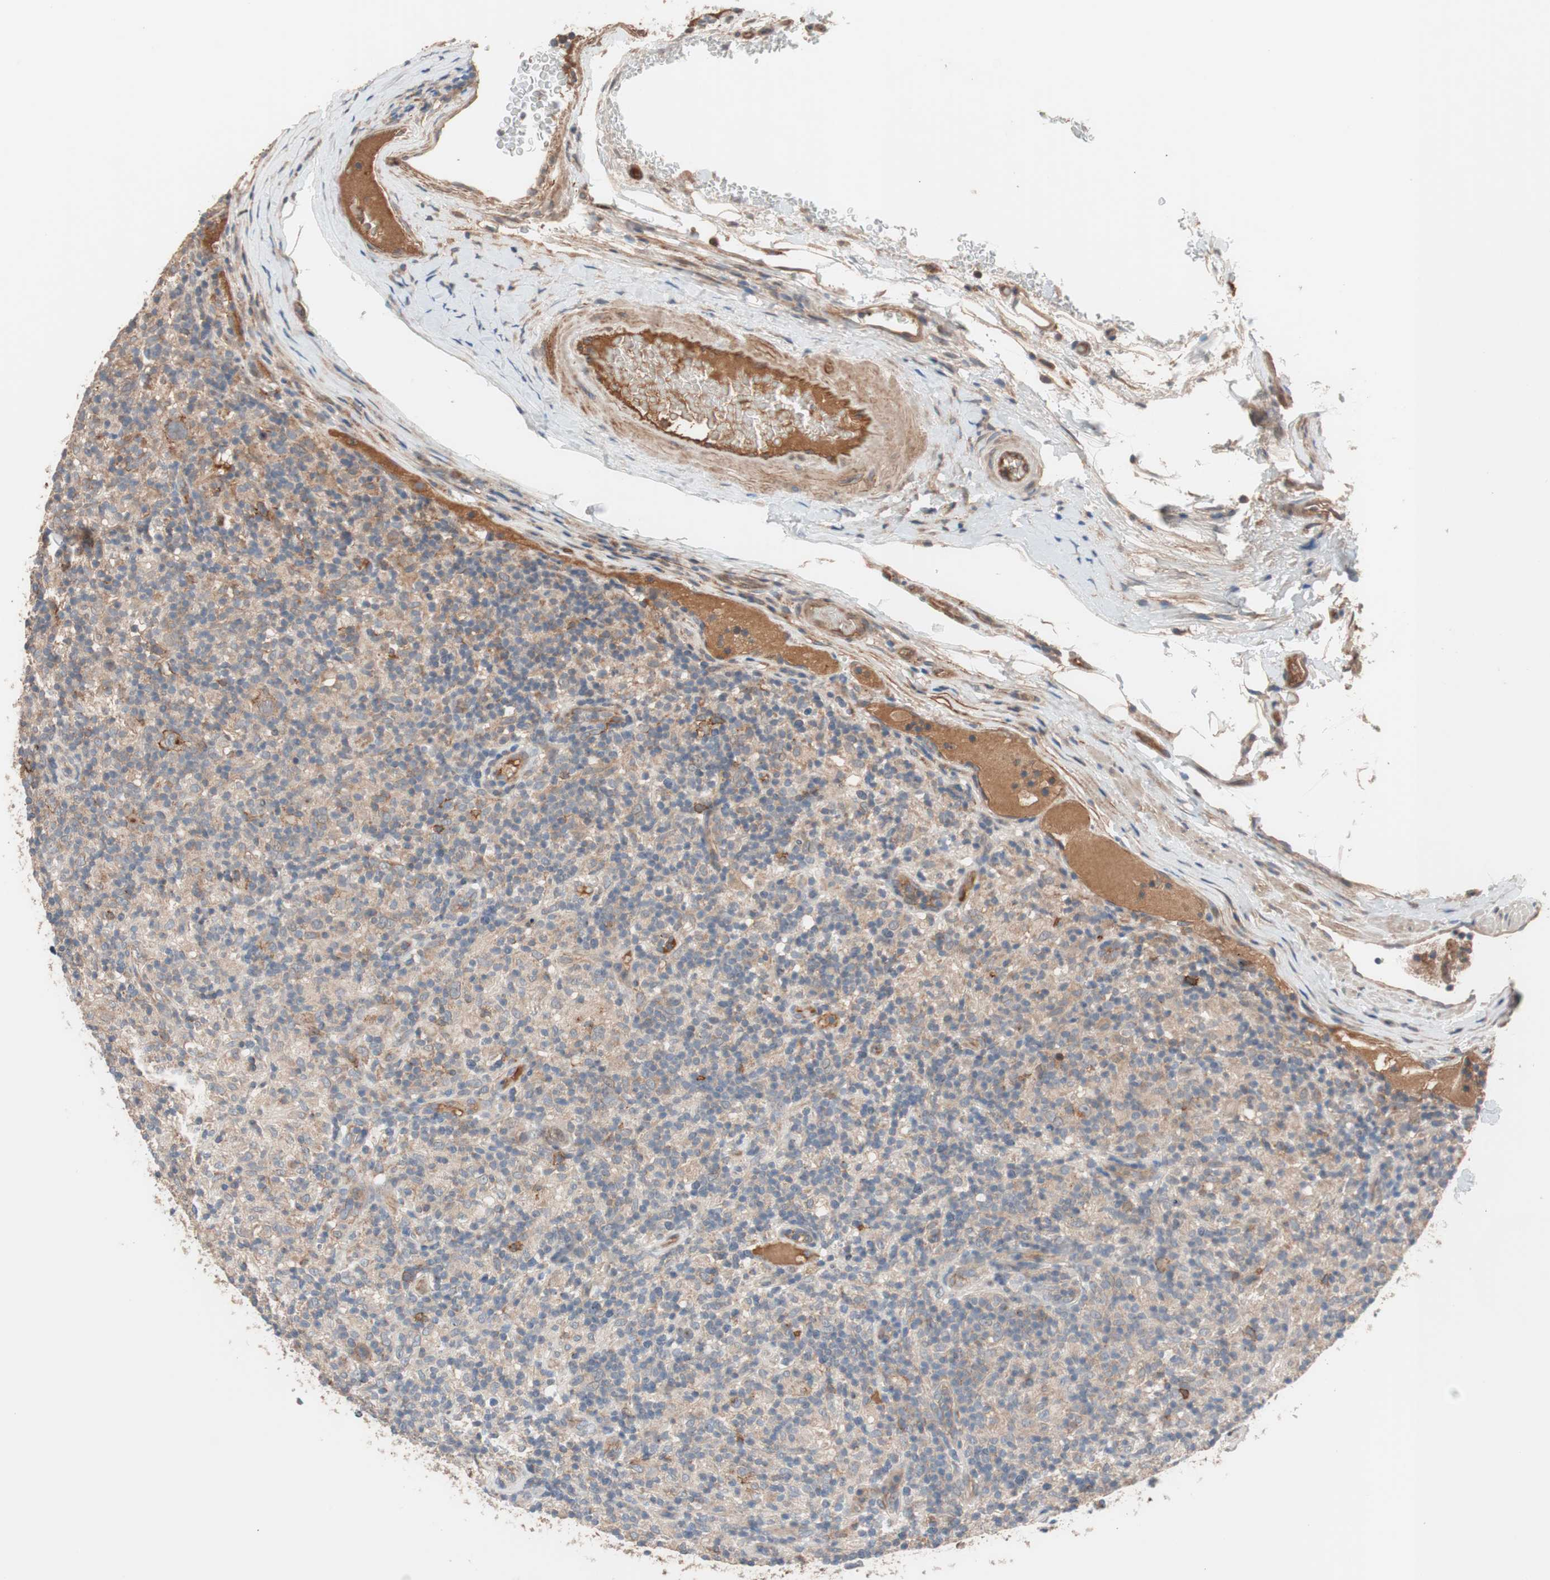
{"staining": {"intensity": "moderate", "quantity": ">75%", "location": "cytoplasmic/membranous"}, "tissue": "lymphoma", "cell_type": "Tumor cells", "image_type": "cancer", "snomed": [{"axis": "morphology", "description": "Hodgkin's disease, NOS"}, {"axis": "topography", "description": "Lymph node"}], "caption": "The photomicrograph demonstrates a brown stain indicating the presence of a protein in the cytoplasmic/membranous of tumor cells in Hodgkin's disease.", "gene": "SDC4", "patient": {"sex": "male", "age": 70}}